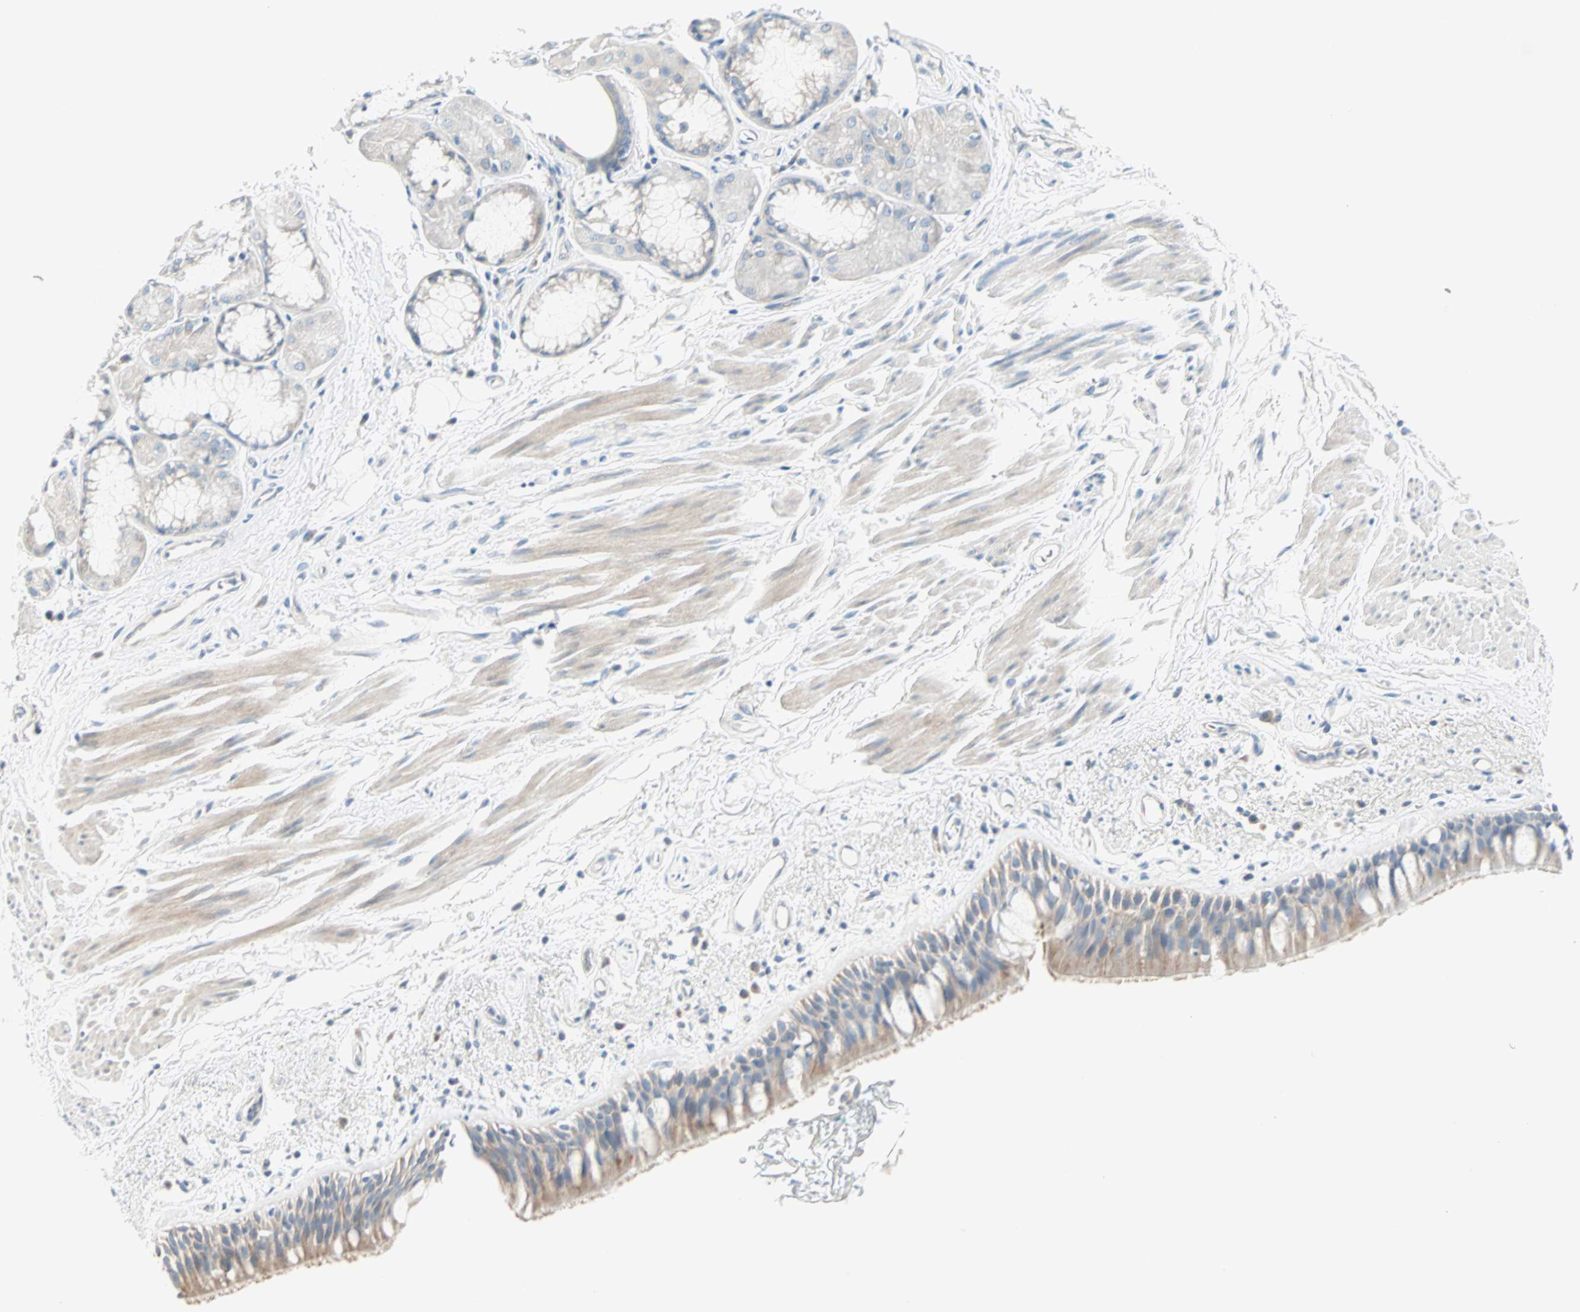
{"staining": {"intensity": "weak", "quantity": ">75%", "location": "cytoplasmic/membranous"}, "tissue": "bronchus", "cell_type": "Respiratory epithelial cells", "image_type": "normal", "snomed": [{"axis": "morphology", "description": "Normal tissue, NOS"}, {"axis": "morphology", "description": "Adenocarcinoma, NOS"}, {"axis": "topography", "description": "Bronchus"}, {"axis": "topography", "description": "Lung"}], "caption": "A photomicrograph showing weak cytoplasmic/membranous staining in approximately >75% of respiratory epithelial cells in benign bronchus, as visualized by brown immunohistochemical staining.", "gene": "SULT1C2", "patient": {"sex": "female", "age": 54}}